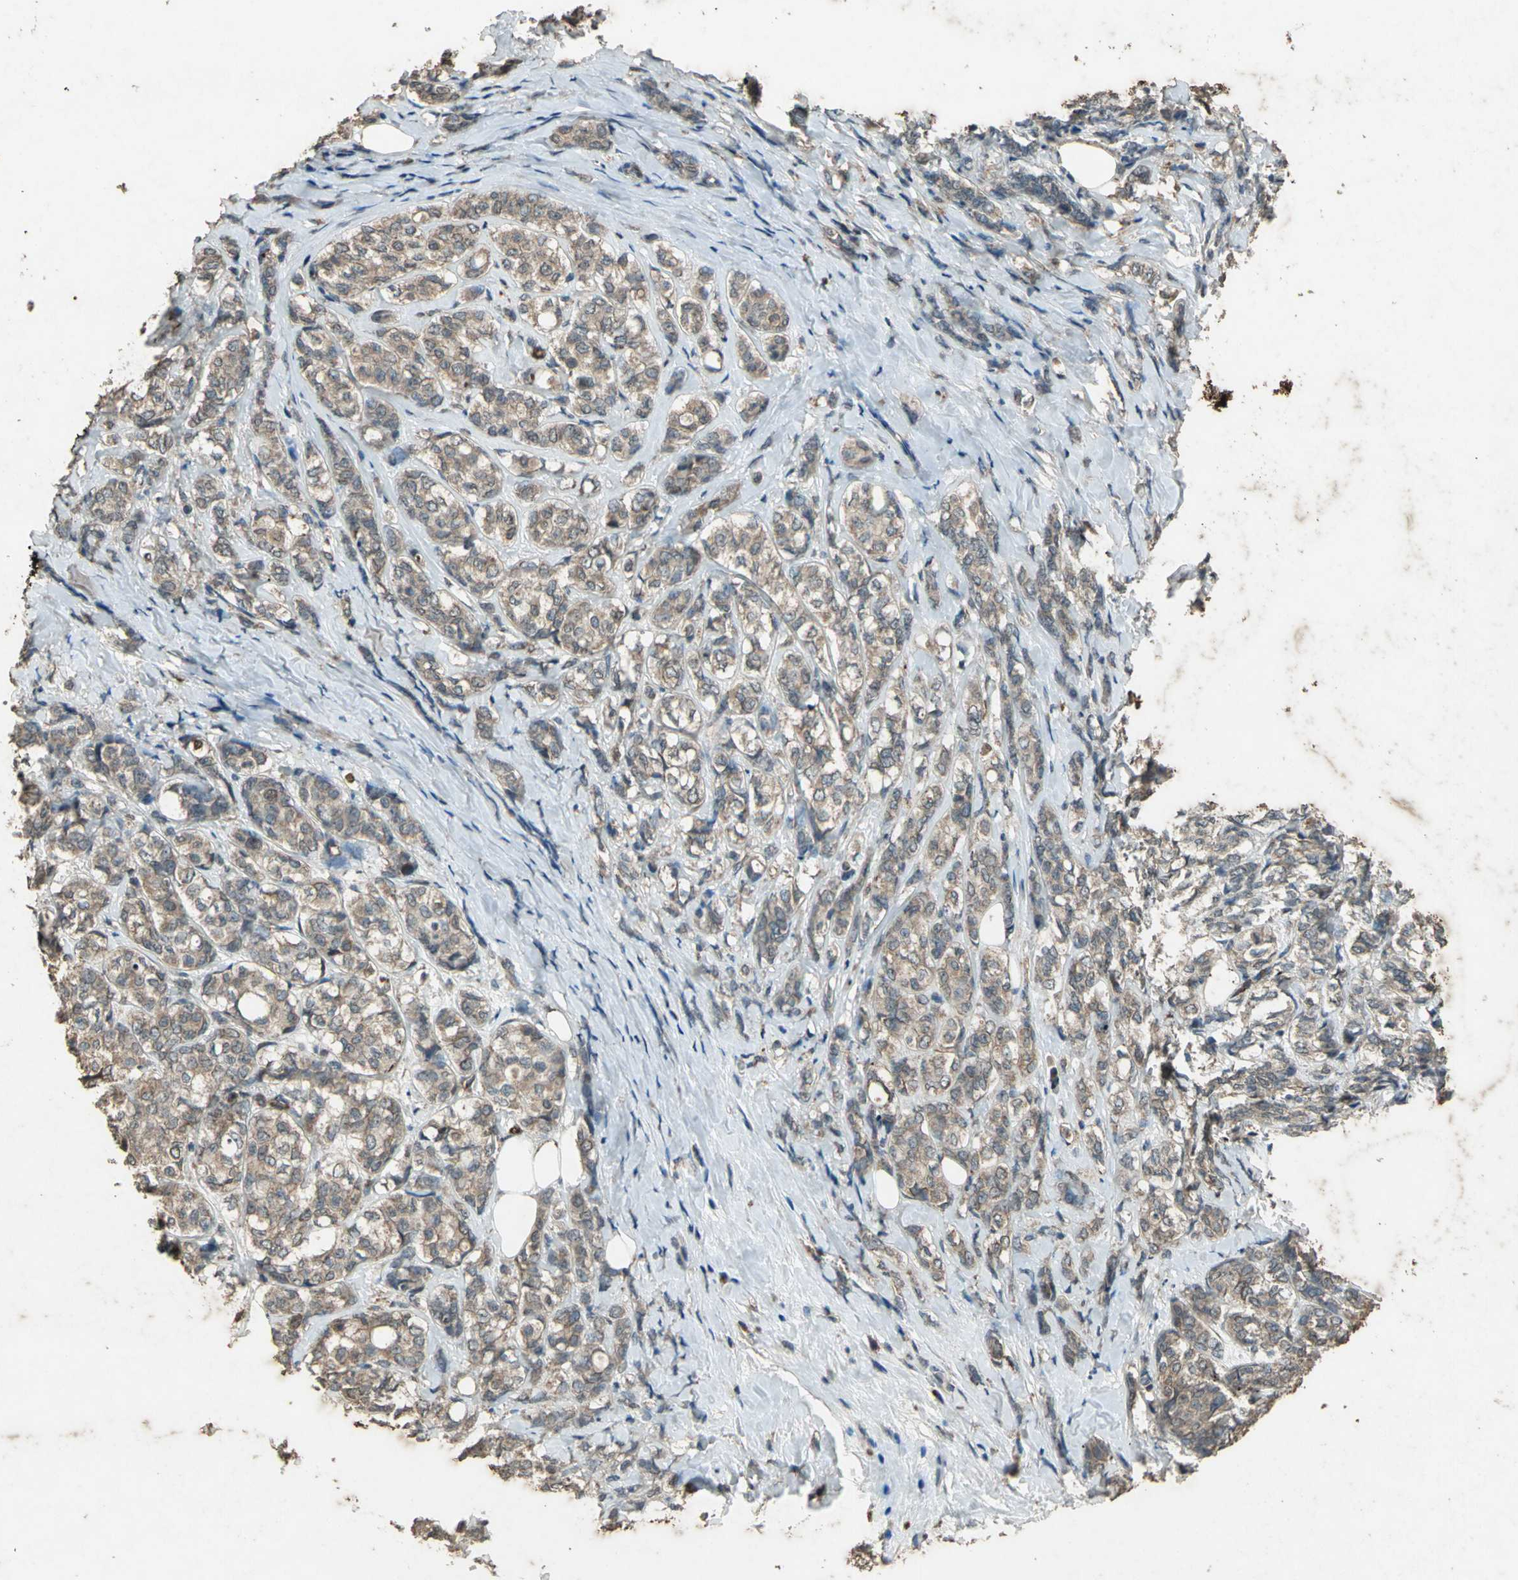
{"staining": {"intensity": "weak", "quantity": ">75%", "location": "cytoplasmic/membranous"}, "tissue": "breast cancer", "cell_type": "Tumor cells", "image_type": "cancer", "snomed": [{"axis": "morphology", "description": "Lobular carcinoma"}, {"axis": "topography", "description": "Breast"}], "caption": "Approximately >75% of tumor cells in breast lobular carcinoma show weak cytoplasmic/membranous protein expression as visualized by brown immunohistochemical staining.", "gene": "SEPTIN4", "patient": {"sex": "female", "age": 60}}